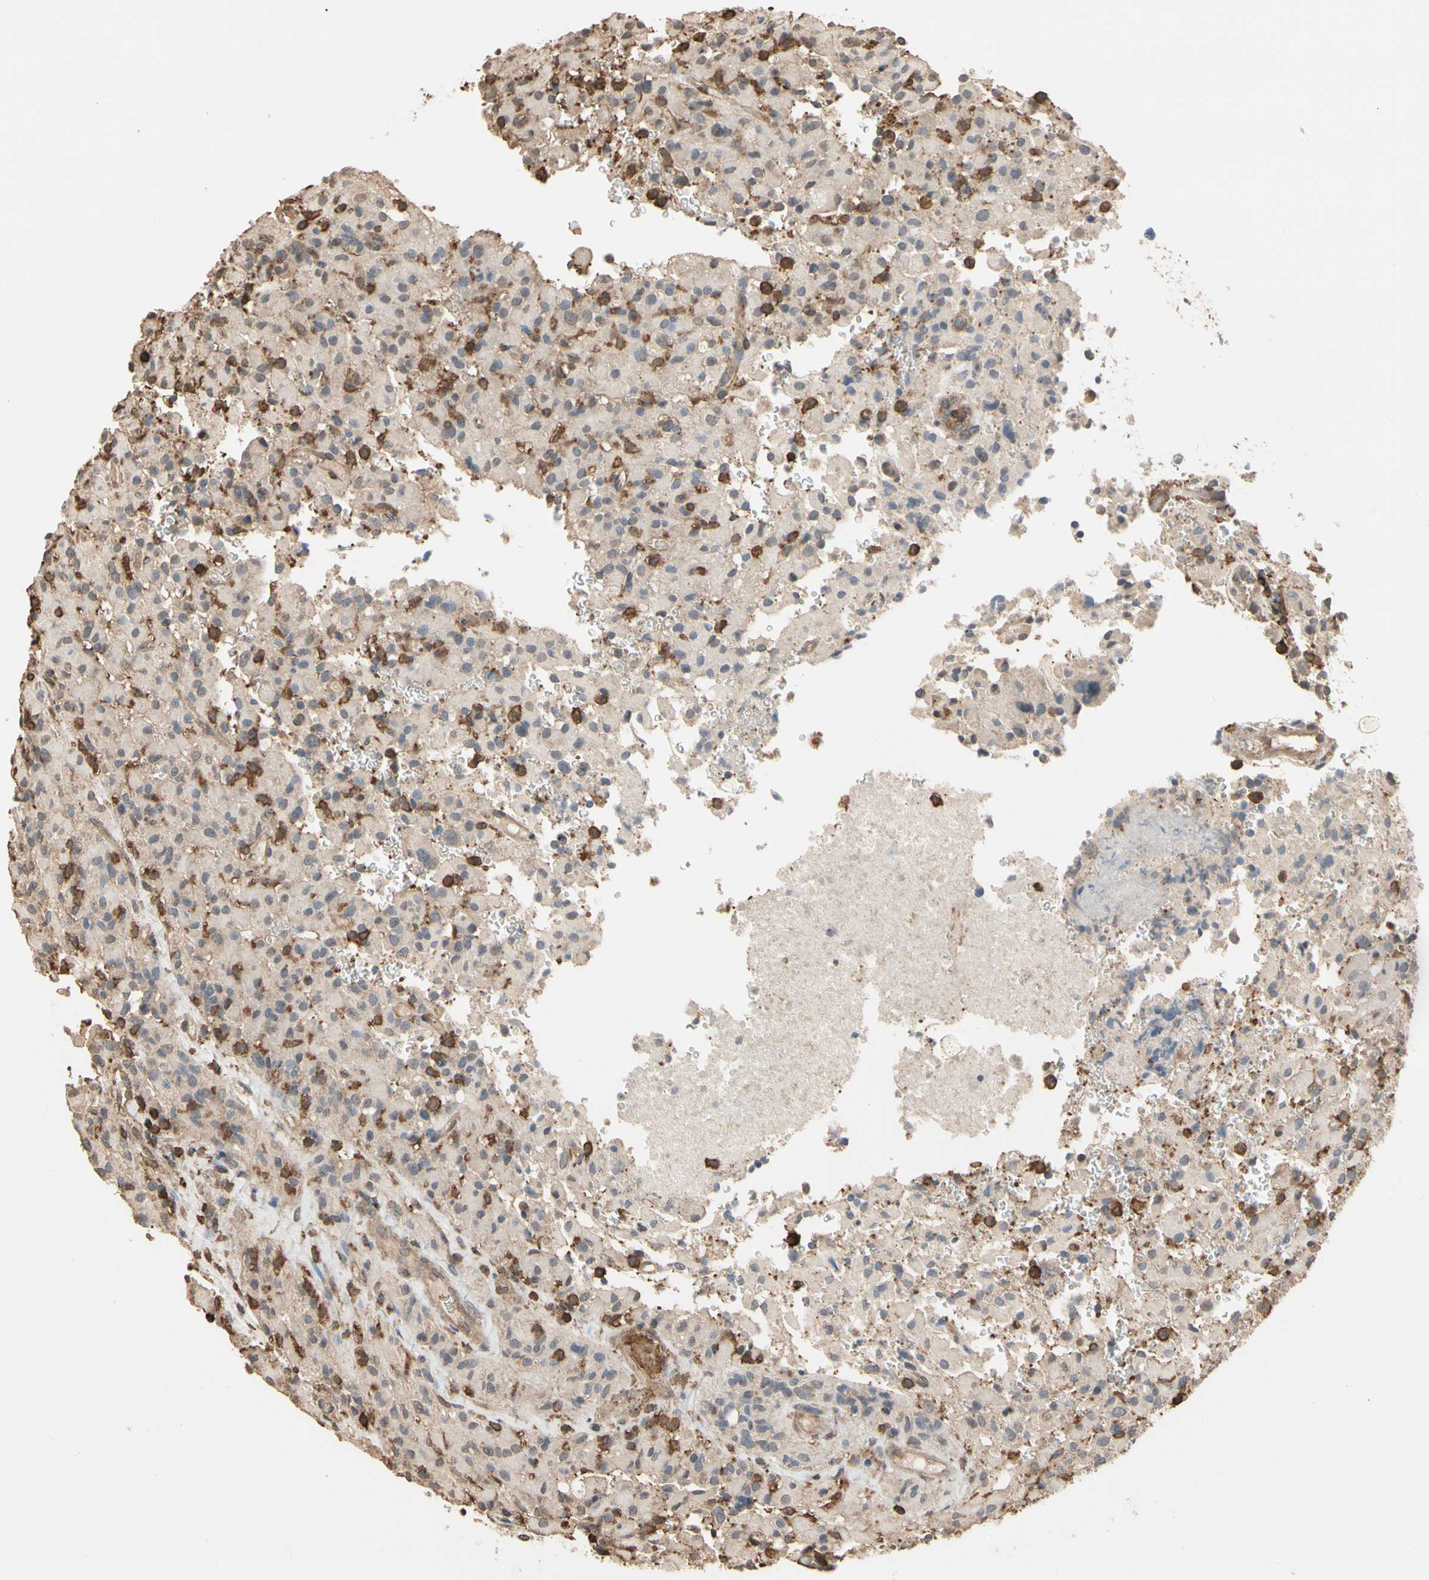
{"staining": {"intensity": "moderate", "quantity": "<25%", "location": "cytoplasmic/membranous"}, "tissue": "glioma", "cell_type": "Tumor cells", "image_type": "cancer", "snomed": [{"axis": "morphology", "description": "Glioma, malignant, High grade"}, {"axis": "topography", "description": "Brain"}], "caption": "Glioma tissue demonstrates moderate cytoplasmic/membranous staining in about <25% of tumor cells The staining is performed using DAB (3,3'-diaminobenzidine) brown chromogen to label protein expression. The nuclei are counter-stained blue using hematoxylin.", "gene": "MAP3K10", "patient": {"sex": "male", "age": 71}}